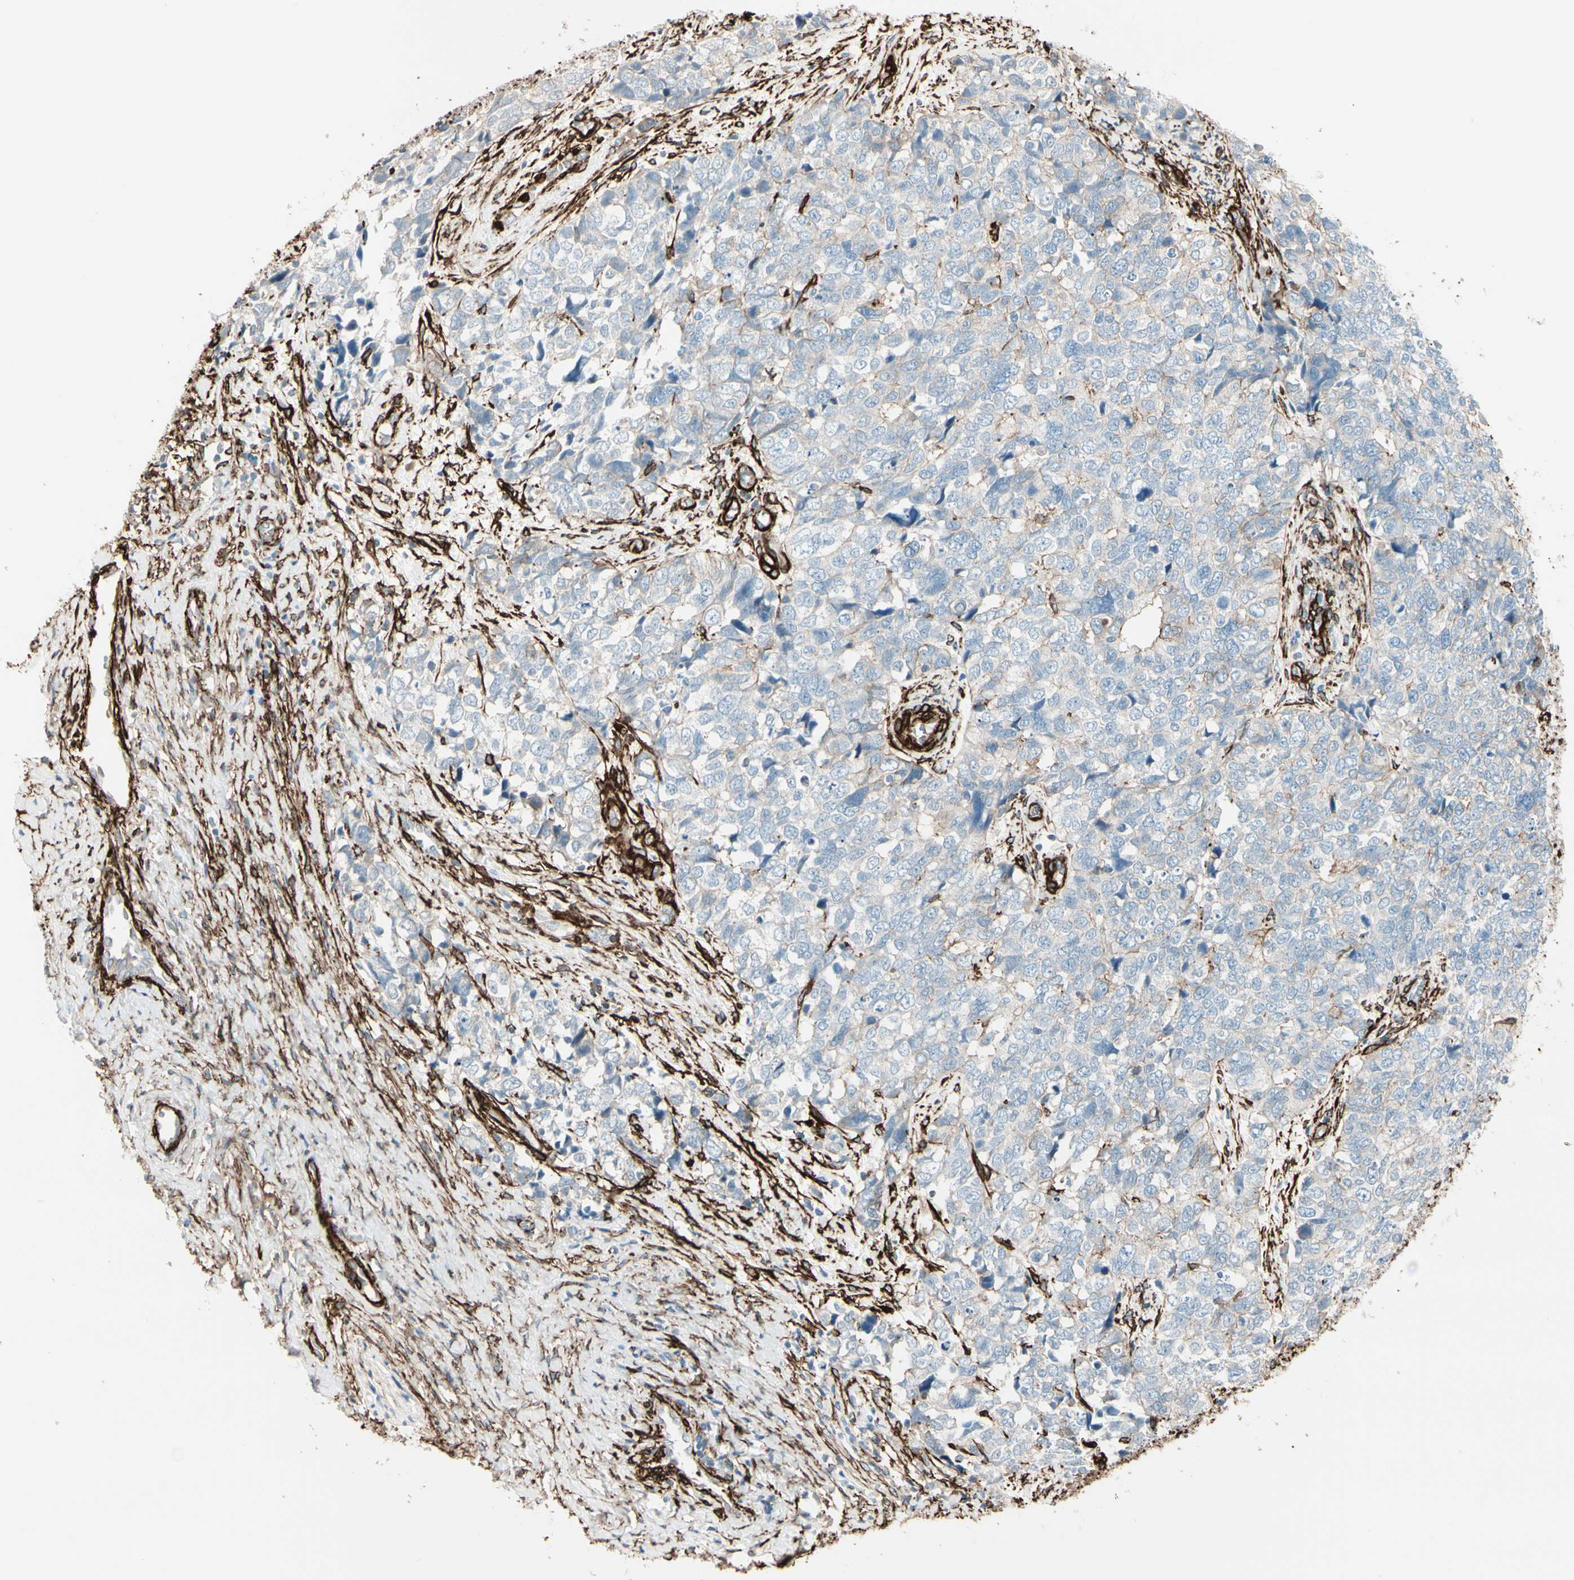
{"staining": {"intensity": "weak", "quantity": "<25%", "location": "cytoplasmic/membranous"}, "tissue": "cervical cancer", "cell_type": "Tumor cells", "image_type": "cancer", "snomed": [{"axis": "morphology", "description": "Squamous cell carcinoma, NOS"}, {"axis": "topography", "description": "Cervix"}], "caption": "Histopathology image shows no significant protein positivity in tumor cells of cervical cancer (squamous cell carcinoma).", "gene": "CALD1", "patient": {"sex": "female", "age": 63}}